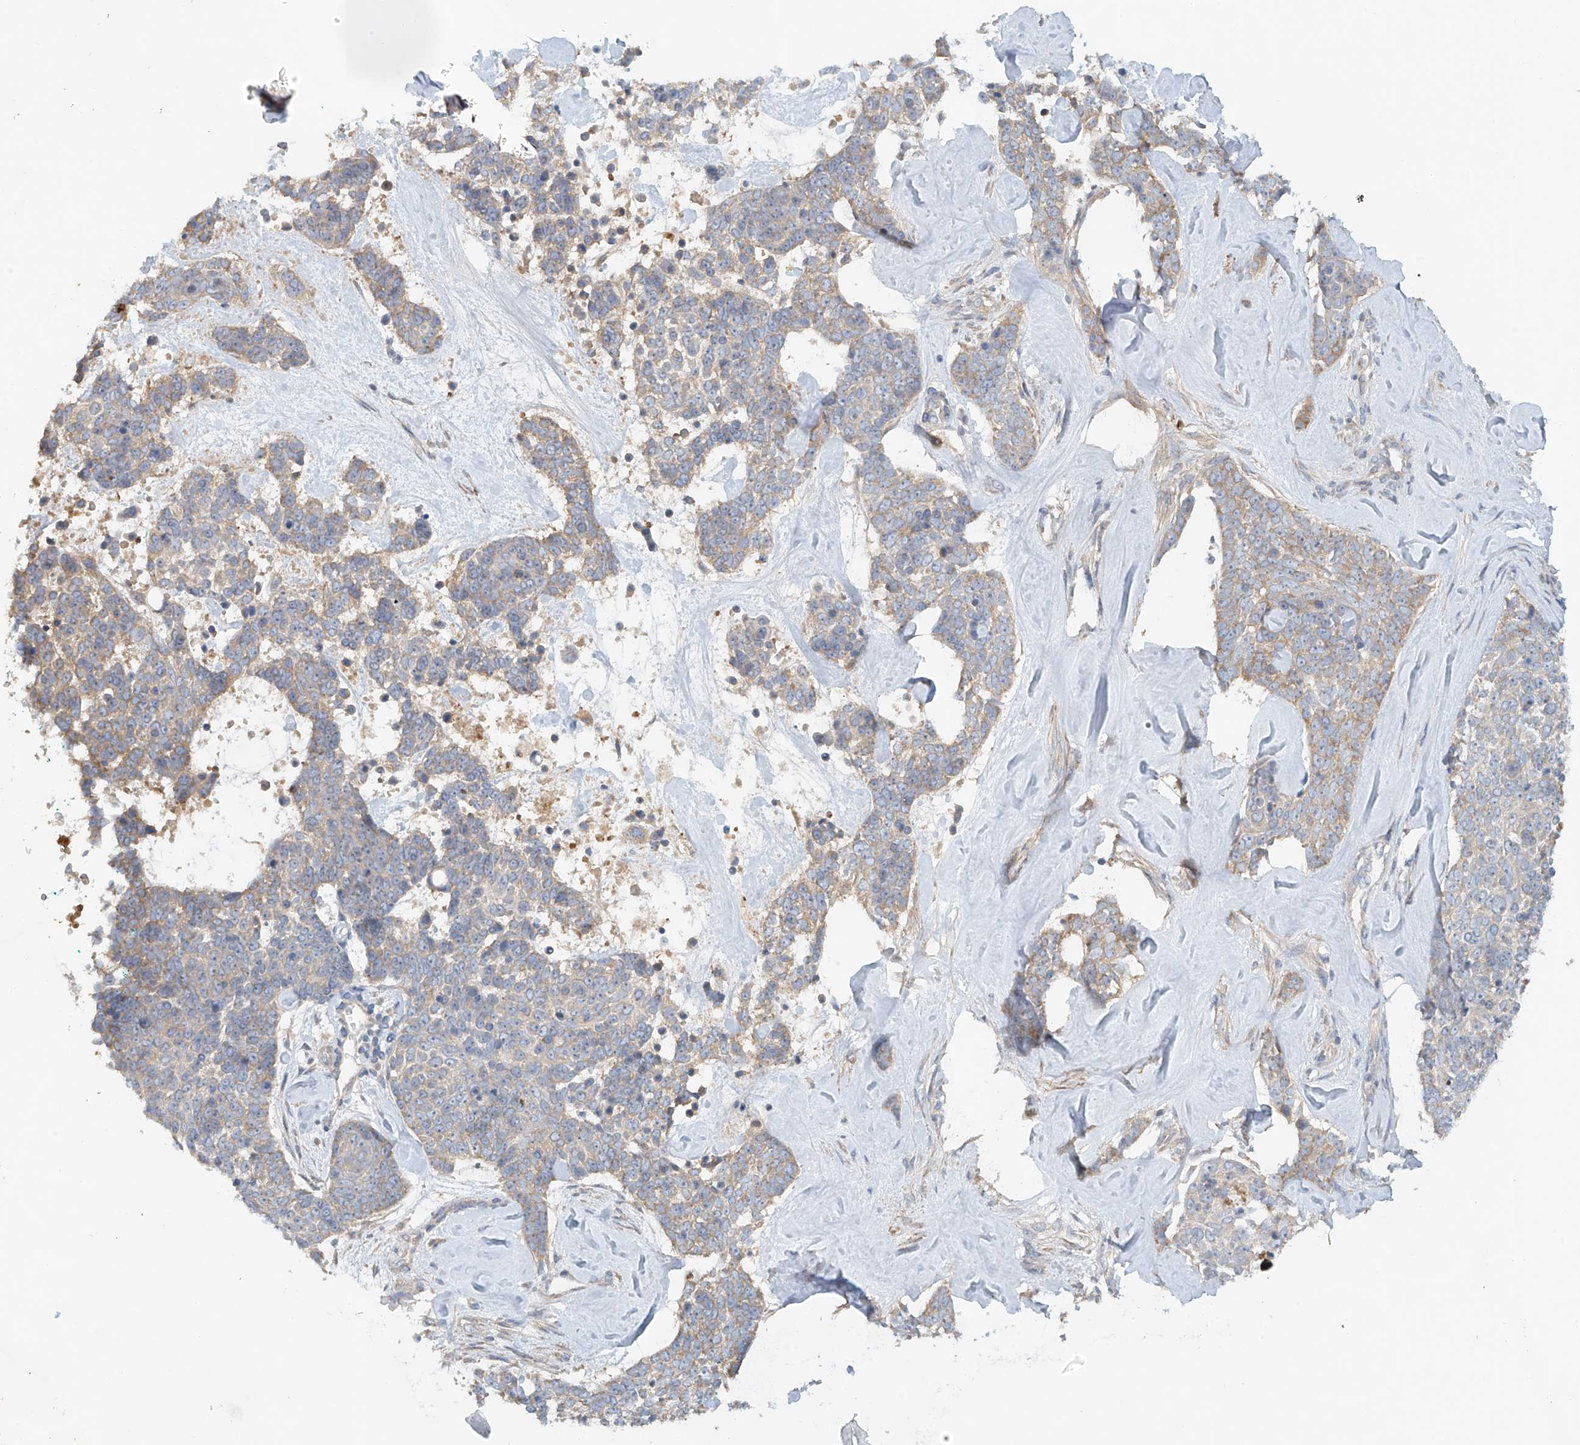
{"staining": {"intensity": "weak", "quantity": "25%-75%", "location": "cytoplasmic/membranous"}, "tissue": "skin cancer", "cell_type": "Tumor cells", "image_type": "cancer", "snomed": [{"axis": "morphology", "description": "Basal cell carcinoma"}, {"axis": "topography", "description": "Skin"}], "caption": "The immunohistochemical stain highlights weak cytoplasmic/membranous staining in tumor cells of skin cancer tissue.", "gene": "LYRM9", "patient": {"sex": "female", "age": 81}}